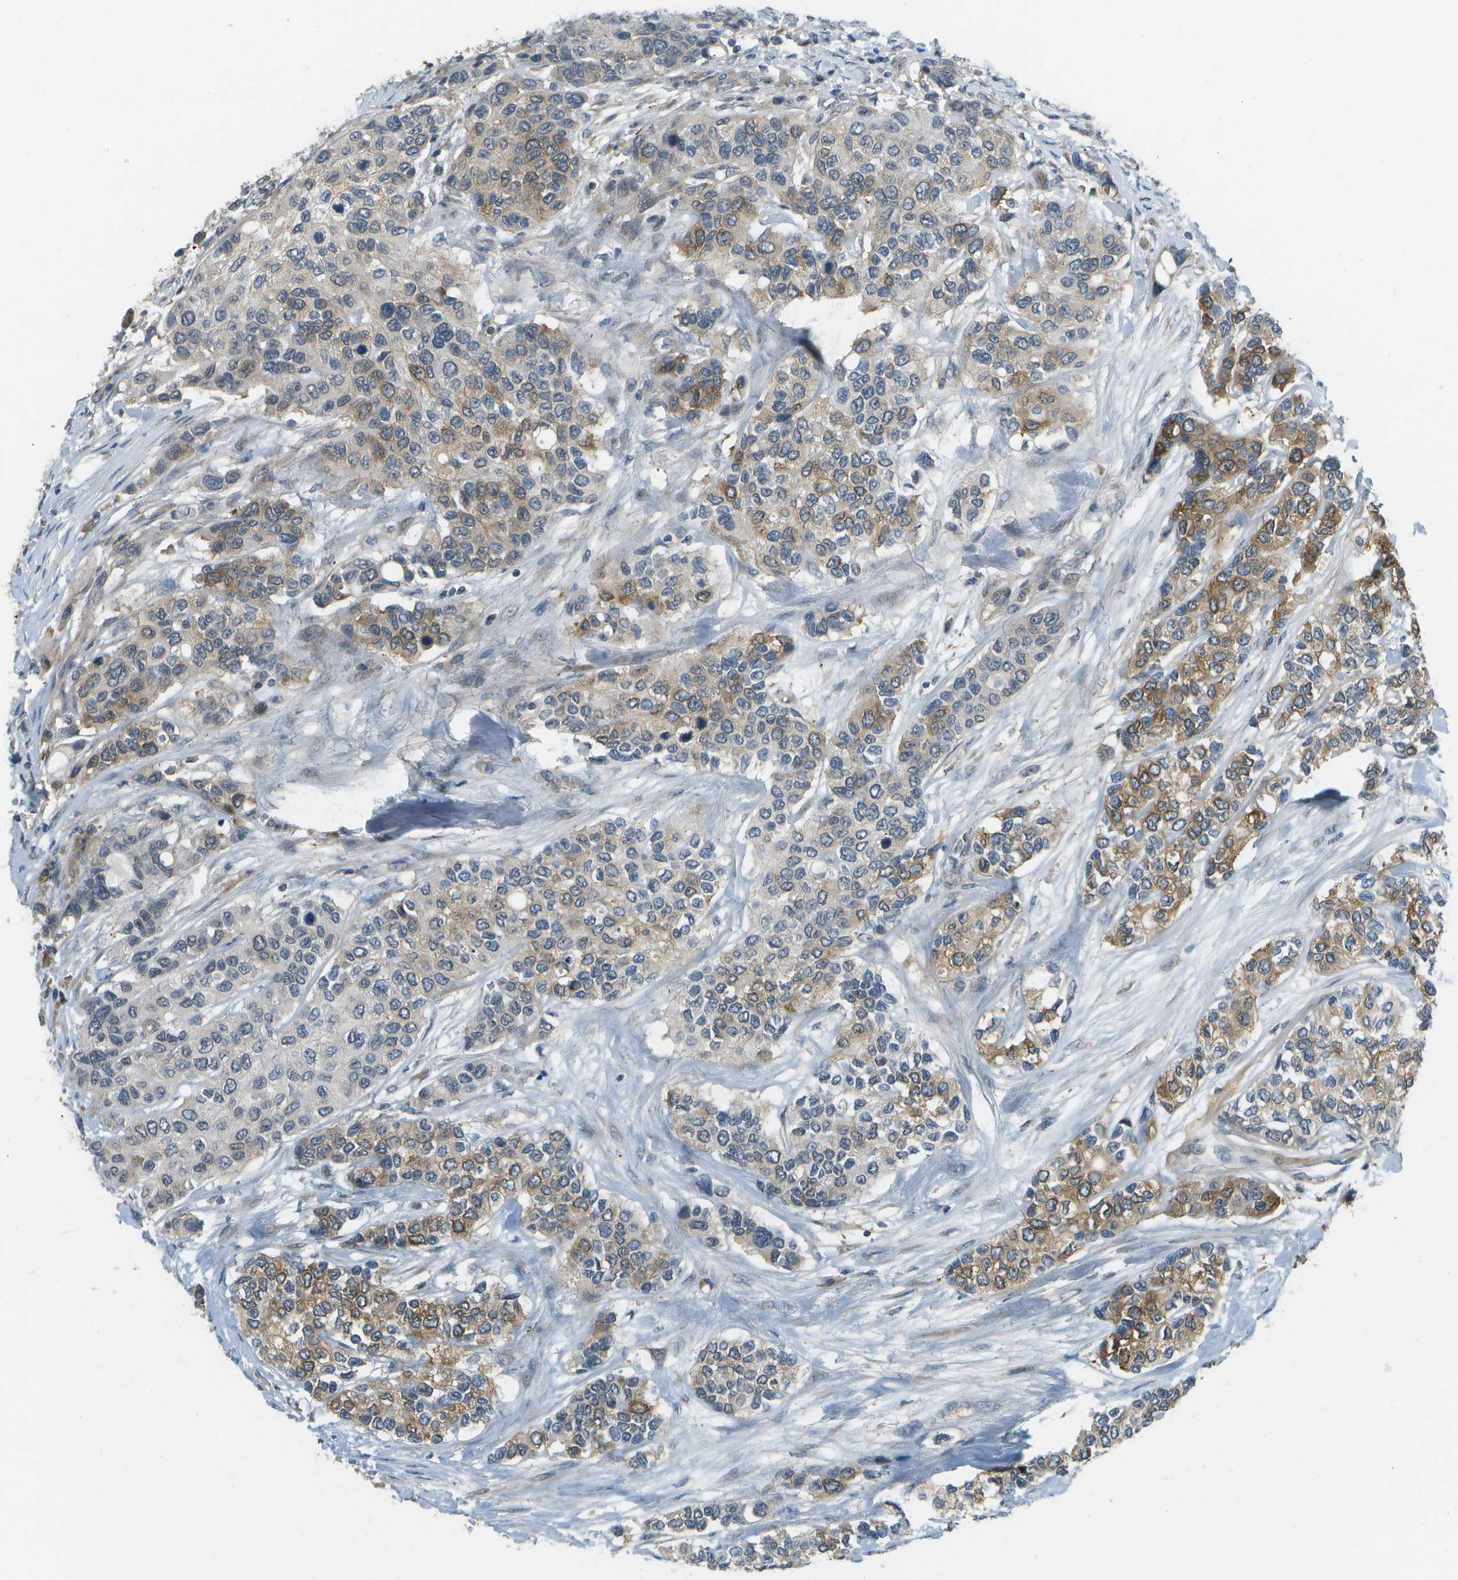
{"staining": {"intensity": "moderate", "quantity": ">75%", "location": "cytoplasmic/membranous"}, "tissue": "urothelial cancer", "cell_type": "Tumor cells", "image_type": "cancer", "snomed": [{"axis": "morphology", "description": "Urothelial carcinoma, High grade"}, {"axis": "topography", "description": "Urinary bladder"}], "caption": "Immunohistochemical staining of human urothelial cancer demonstrates medium levels of moderate cytoplasmic/membranous protein positivity in approximately >75% of tumor cells.", "gene": "WNK2", "patient": {"sex": "female", "age": 56}}